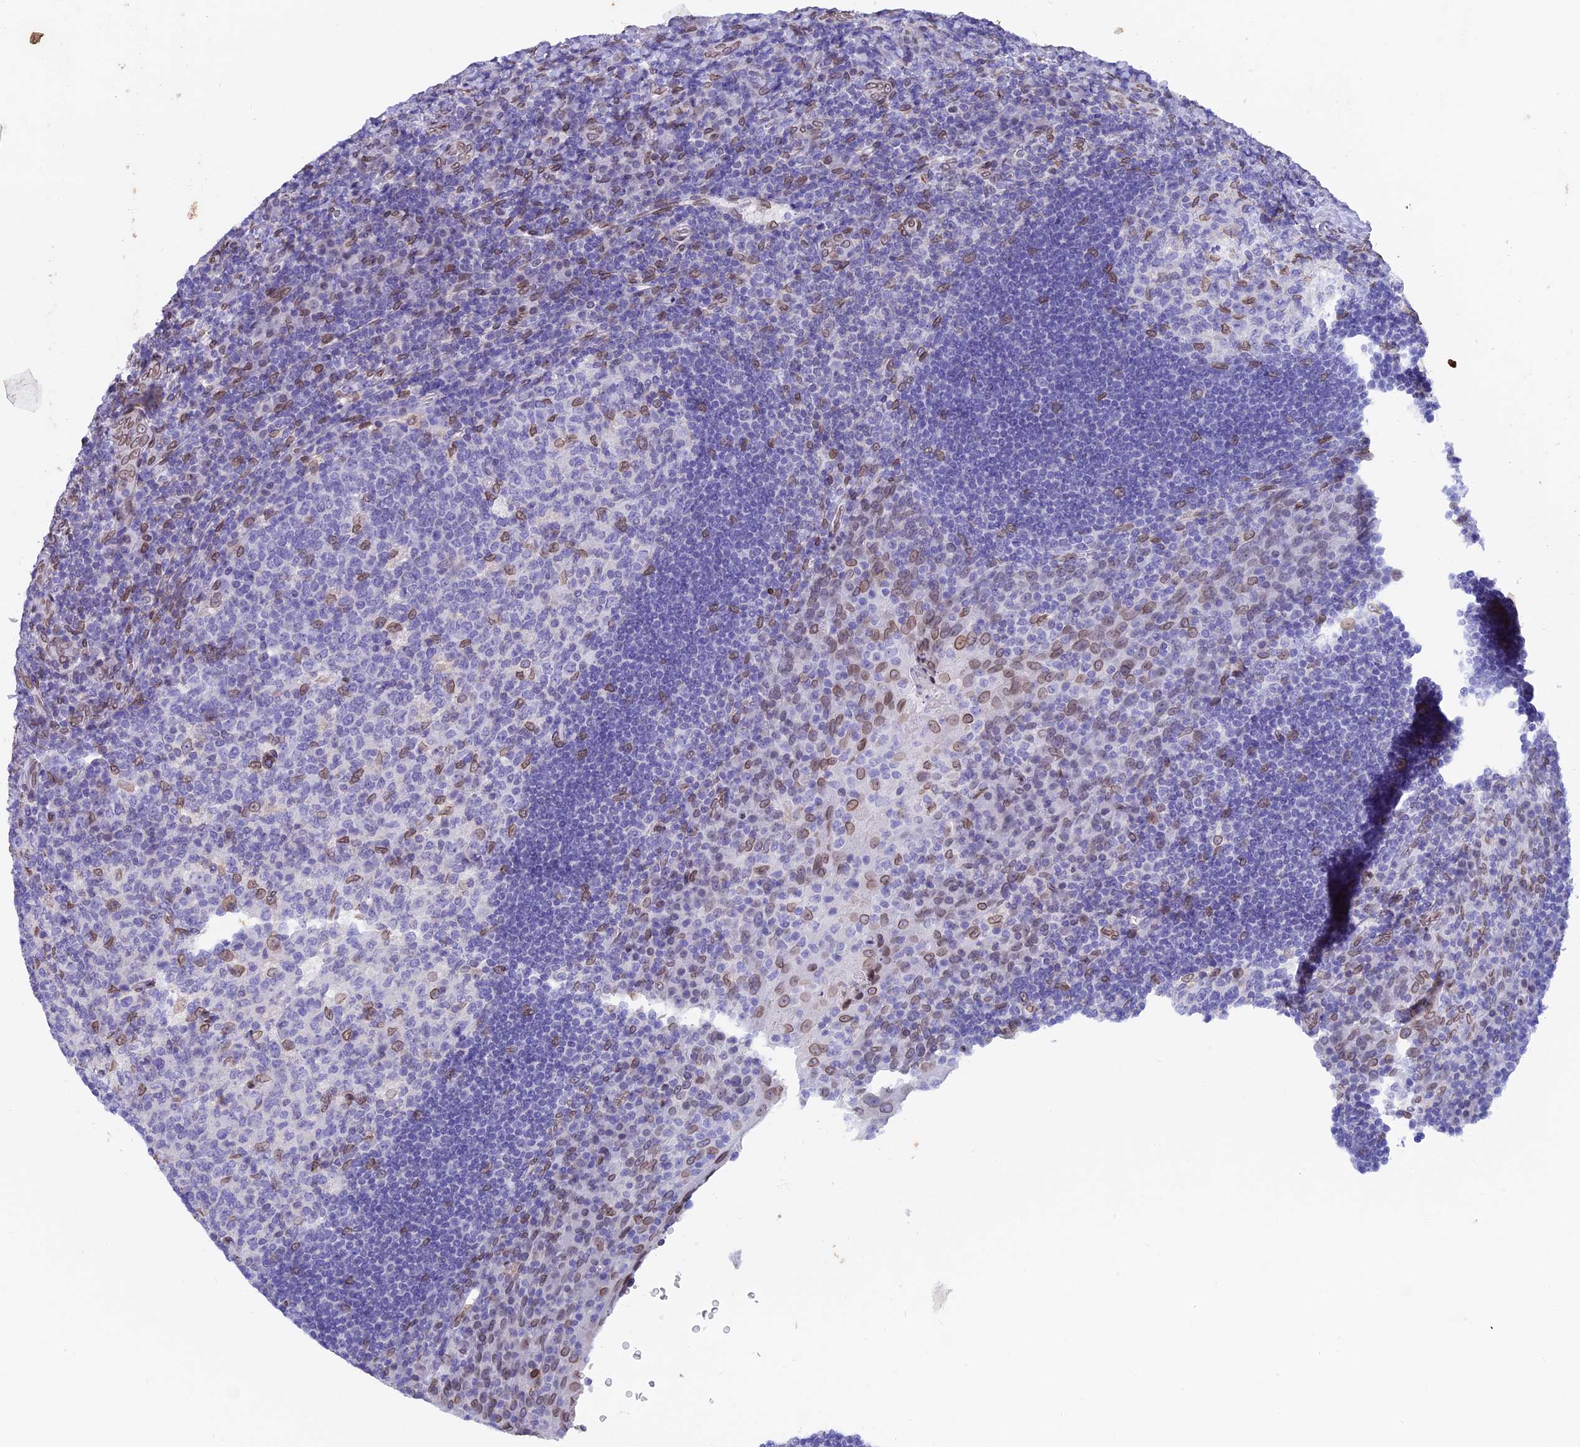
{"staining": {"intensity": "moderate", "quantity": "<25%", "location": "cytoplasmic/membranous,nuclear"}, "tissue": "tonsil", "cell_type": "Germinal center cells", "image_type": "normal", "snomed": [{"axis": "morphology", "description": "Normal tissue, NOS"}, {"axis": "topography", "description": "Tonsil"}], "caption": "Tonsil stained with DAB (3,3'-diaminobenzidine) IHC exhibits low levels of moderate cytoplasmic/membranous,nuclear expression in approximately <25% of germinal center cells. The protein of interest is shown in brown color, while the nuclei are stained blue.", "gene": "TMPRSS7", "patient": {"sex": "male", "age": 17}}